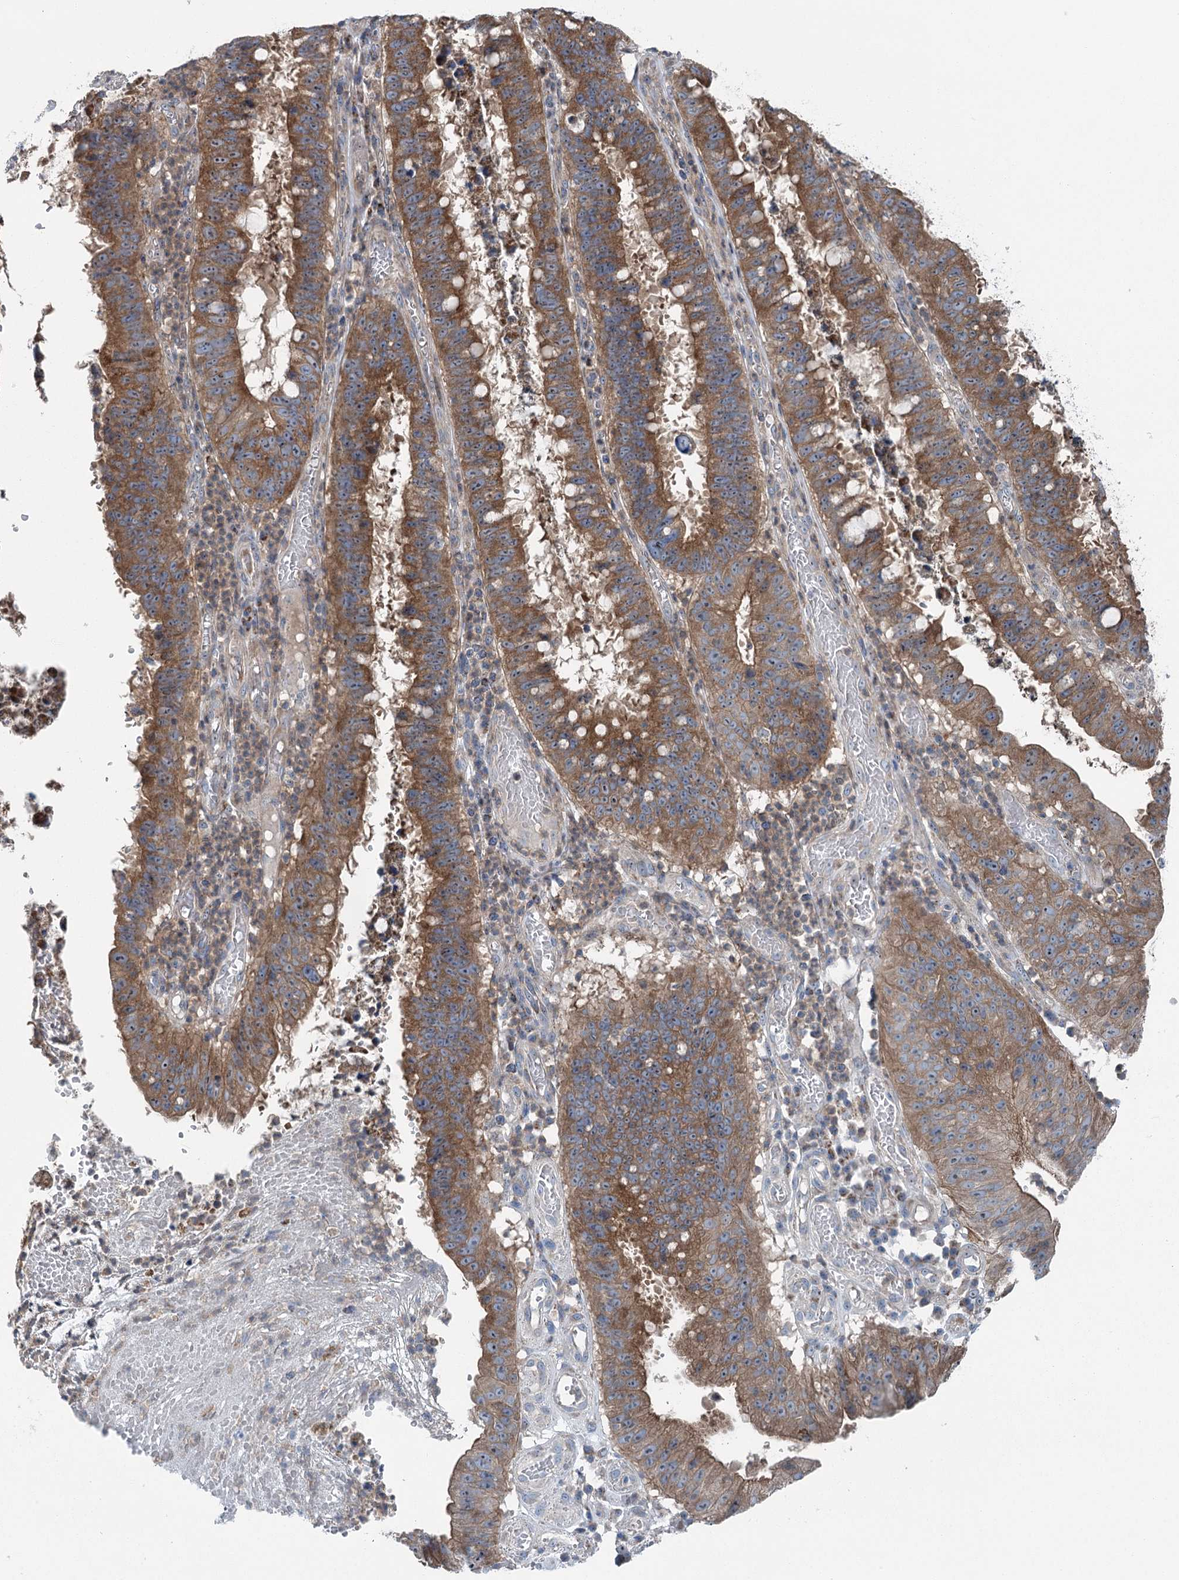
{"staining": {"intensity": "moderate", "quantity": ">75%", "location": "cytoplasmic/membranous"}, "tissue": "stomach cancer", "cell_type": "Tumor cells", "image_type": "cancer", "snomed": [{"axis": "morphology", "description": "Adenocarcinoma, NOS"}, {"axis": "topography", "description": "Stomach"}], "caption": "Human stomach cancer (adenocarcinoma) stained with a brown dye demonstrates moderate cytoplasmic/membranous positive staining in approximately >75% of tumor cells.", "gene": "MARK2", "patient": {"sex": "male", "age": 59}}